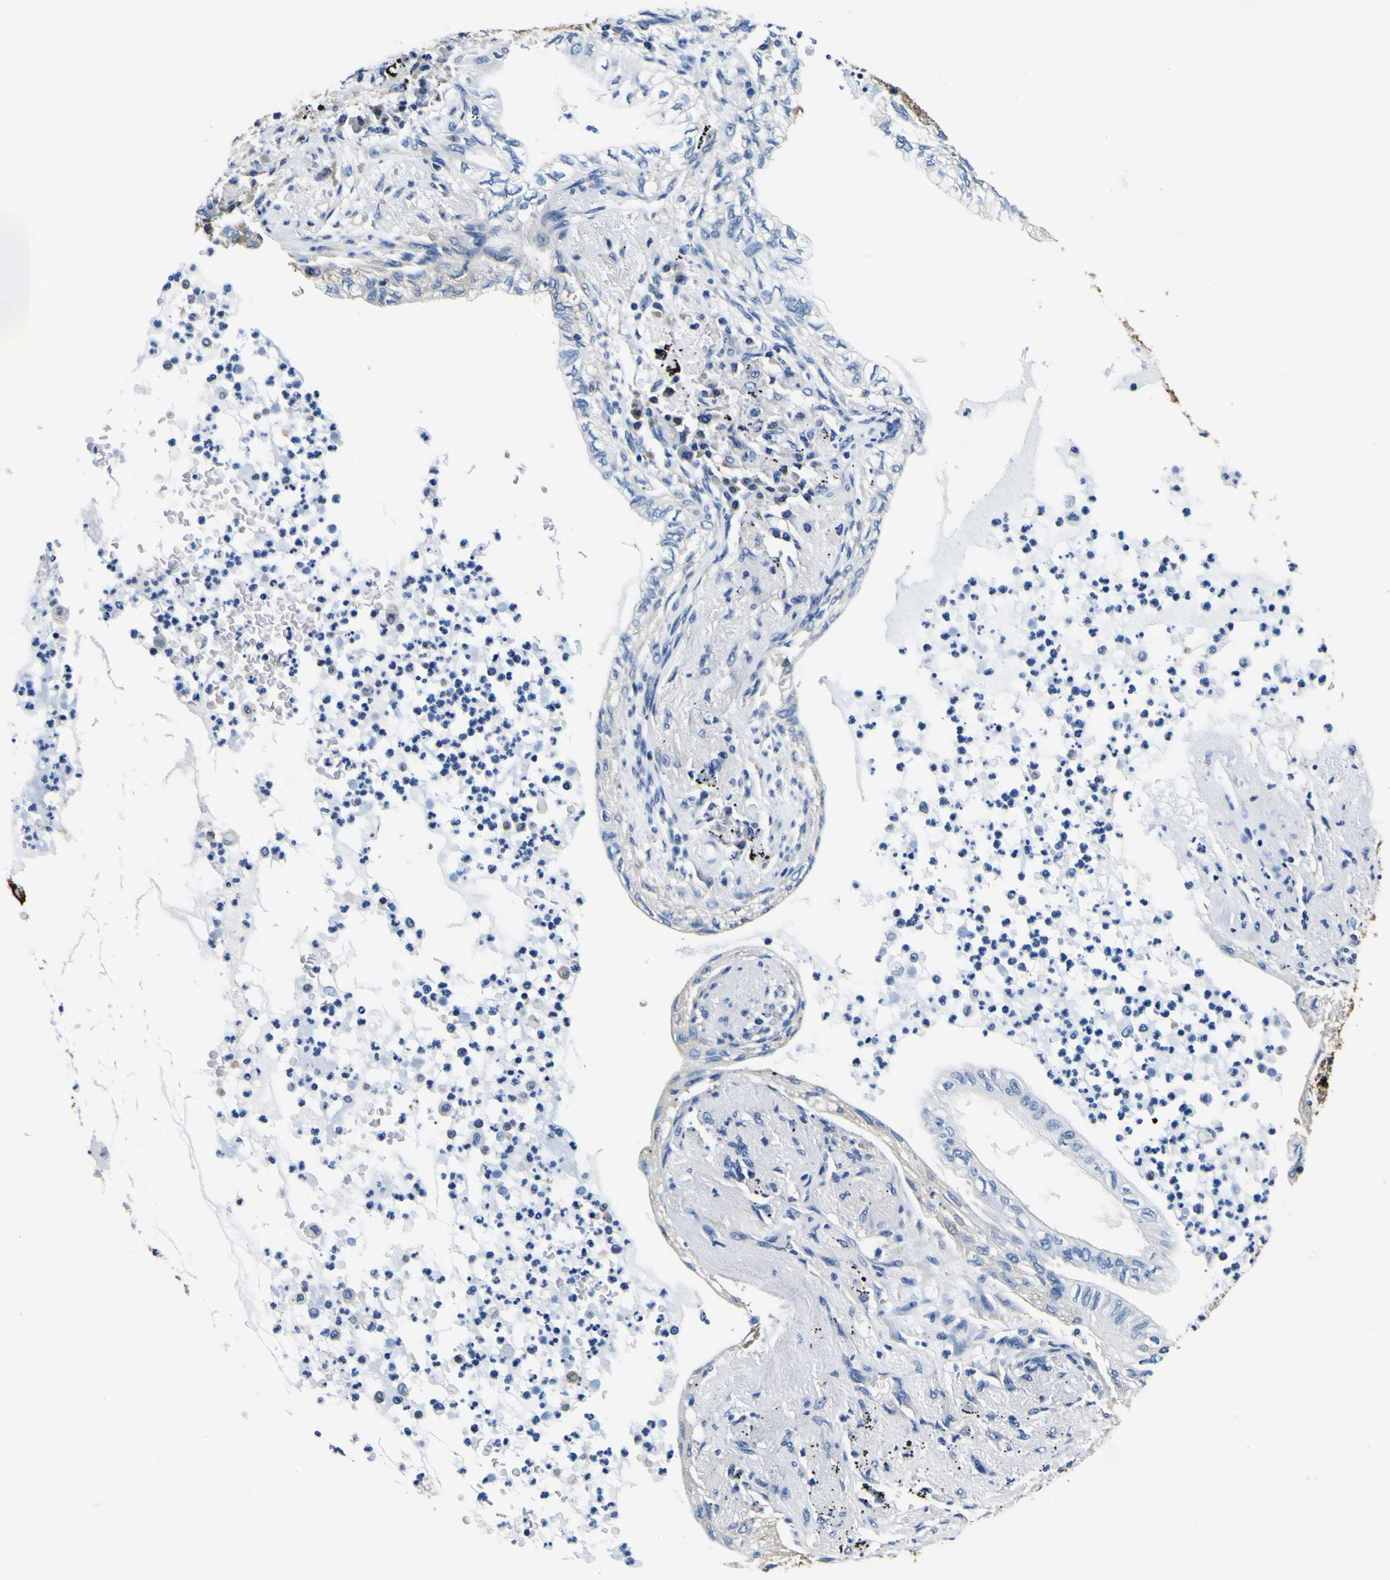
{"staining": {"intensity": "negative", "quantity": "none", "location": "none"}, "tissue": "lung cancer", "cell_type": "Tumor cells", "image_type": "cancer", "snomed": [{"axis": "morphology", "description": "Normal tissue, NOS"}, {"axis": "morphology", "description": "Adenocarcinoma, NOS"}, {"axis": "topography", "description": "Bronchus"}, {"axis": "topography", "description": "Lung"}], "caption": "The immunohistochemistry micrograph has no significant staining in tumor cells of lung adenocarcinoma tissue.", "gene": "TUBA1B", "patient": {"sex": "female", "age": 70}}